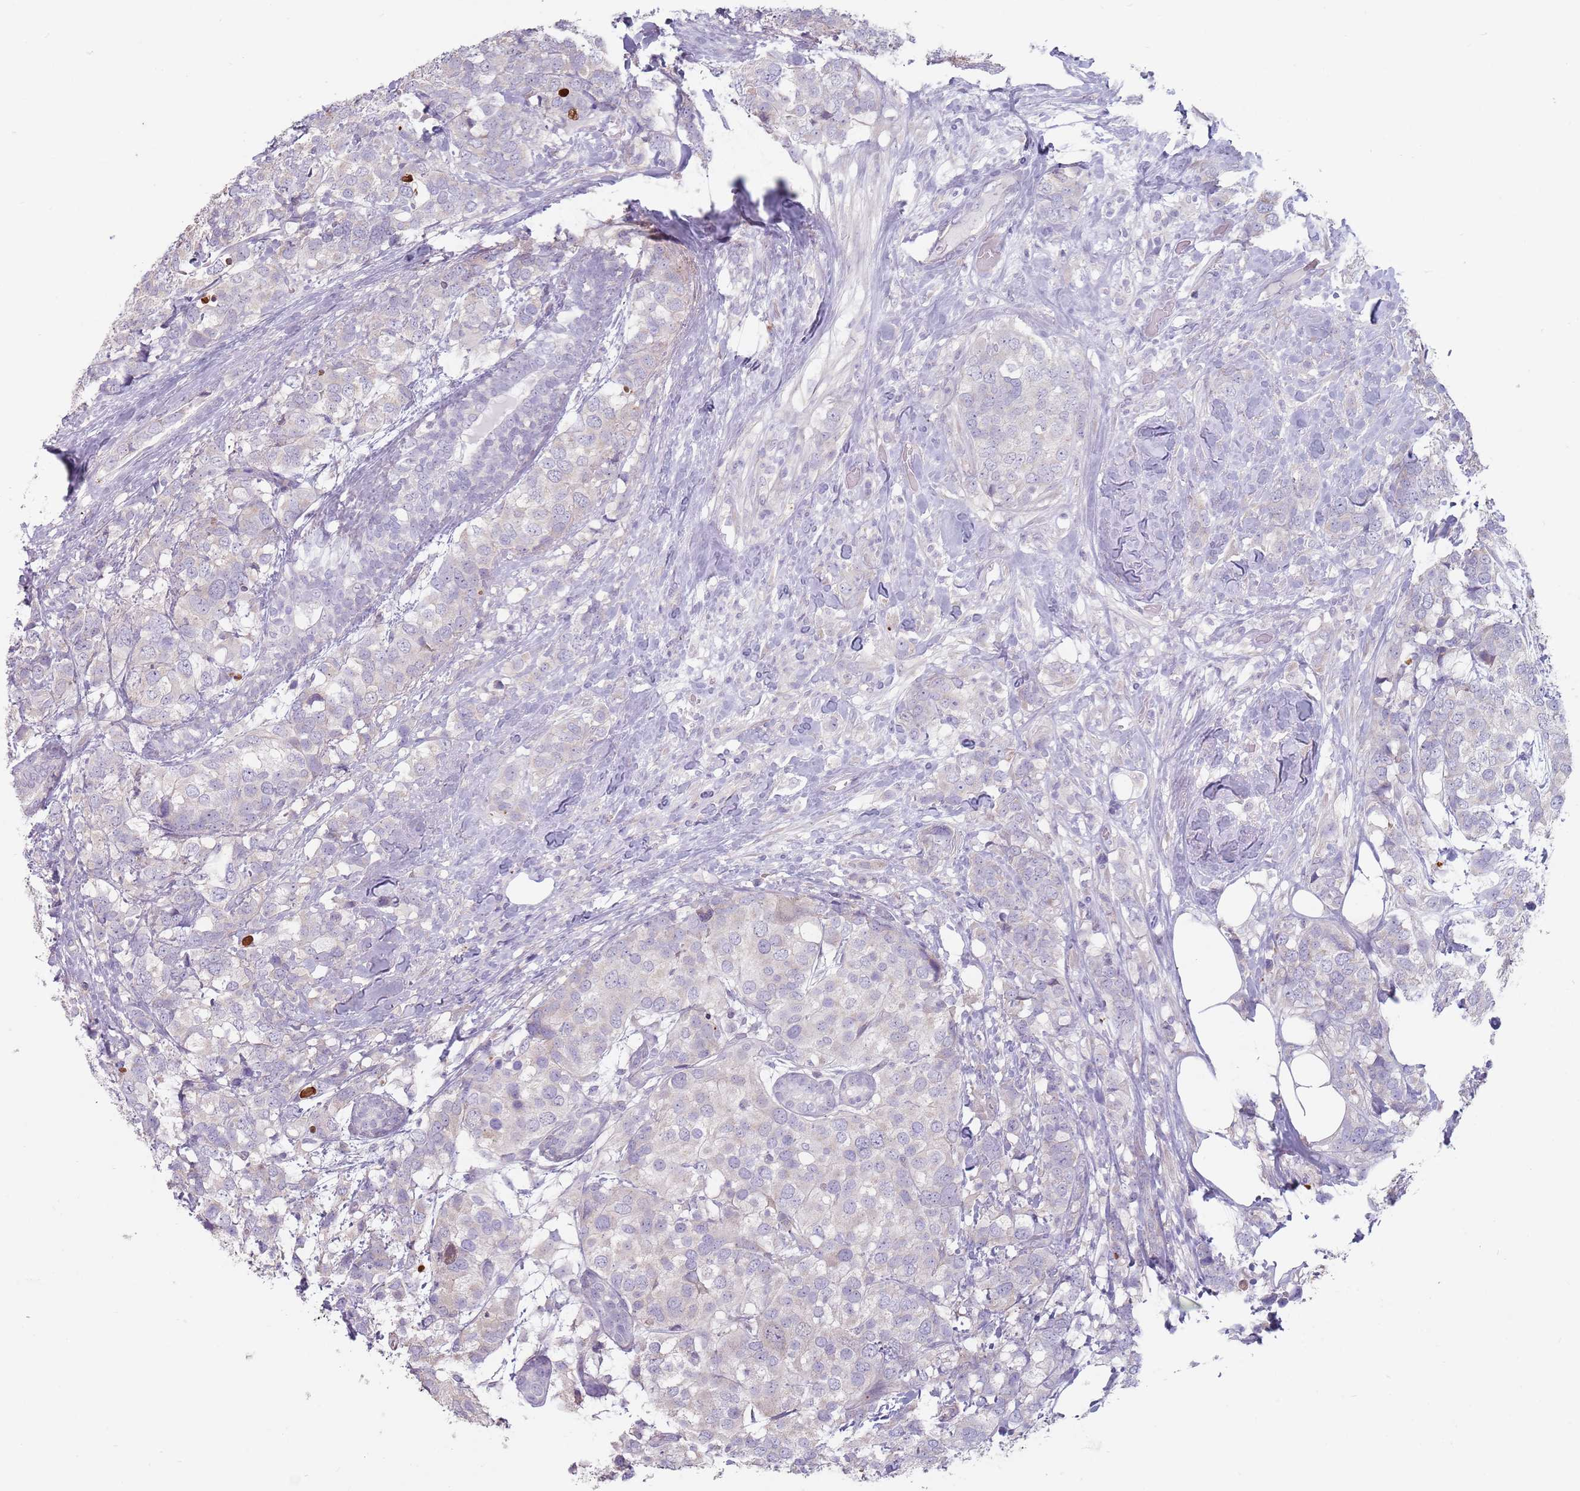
{"staining": {"intensity": "negative", "quantity": "none", "location": "none"}, "tissue": "breast cancer", "cell_type": "Tumor cells", "image_type": "cancer", "snomed": [{"axis": "morphology", "description": "Lobular carcinoma"}, {"axis": "topography", "description": "Breast"}], "caption": "Immunohistochemistry histopathology image of neoplastic tissue: lobular carcinoma (breast) stained with DAB exhibits no significant protein expression in tumor cells.", "gene": "DXO", "patient": {"sex": "female", "age": 59}}